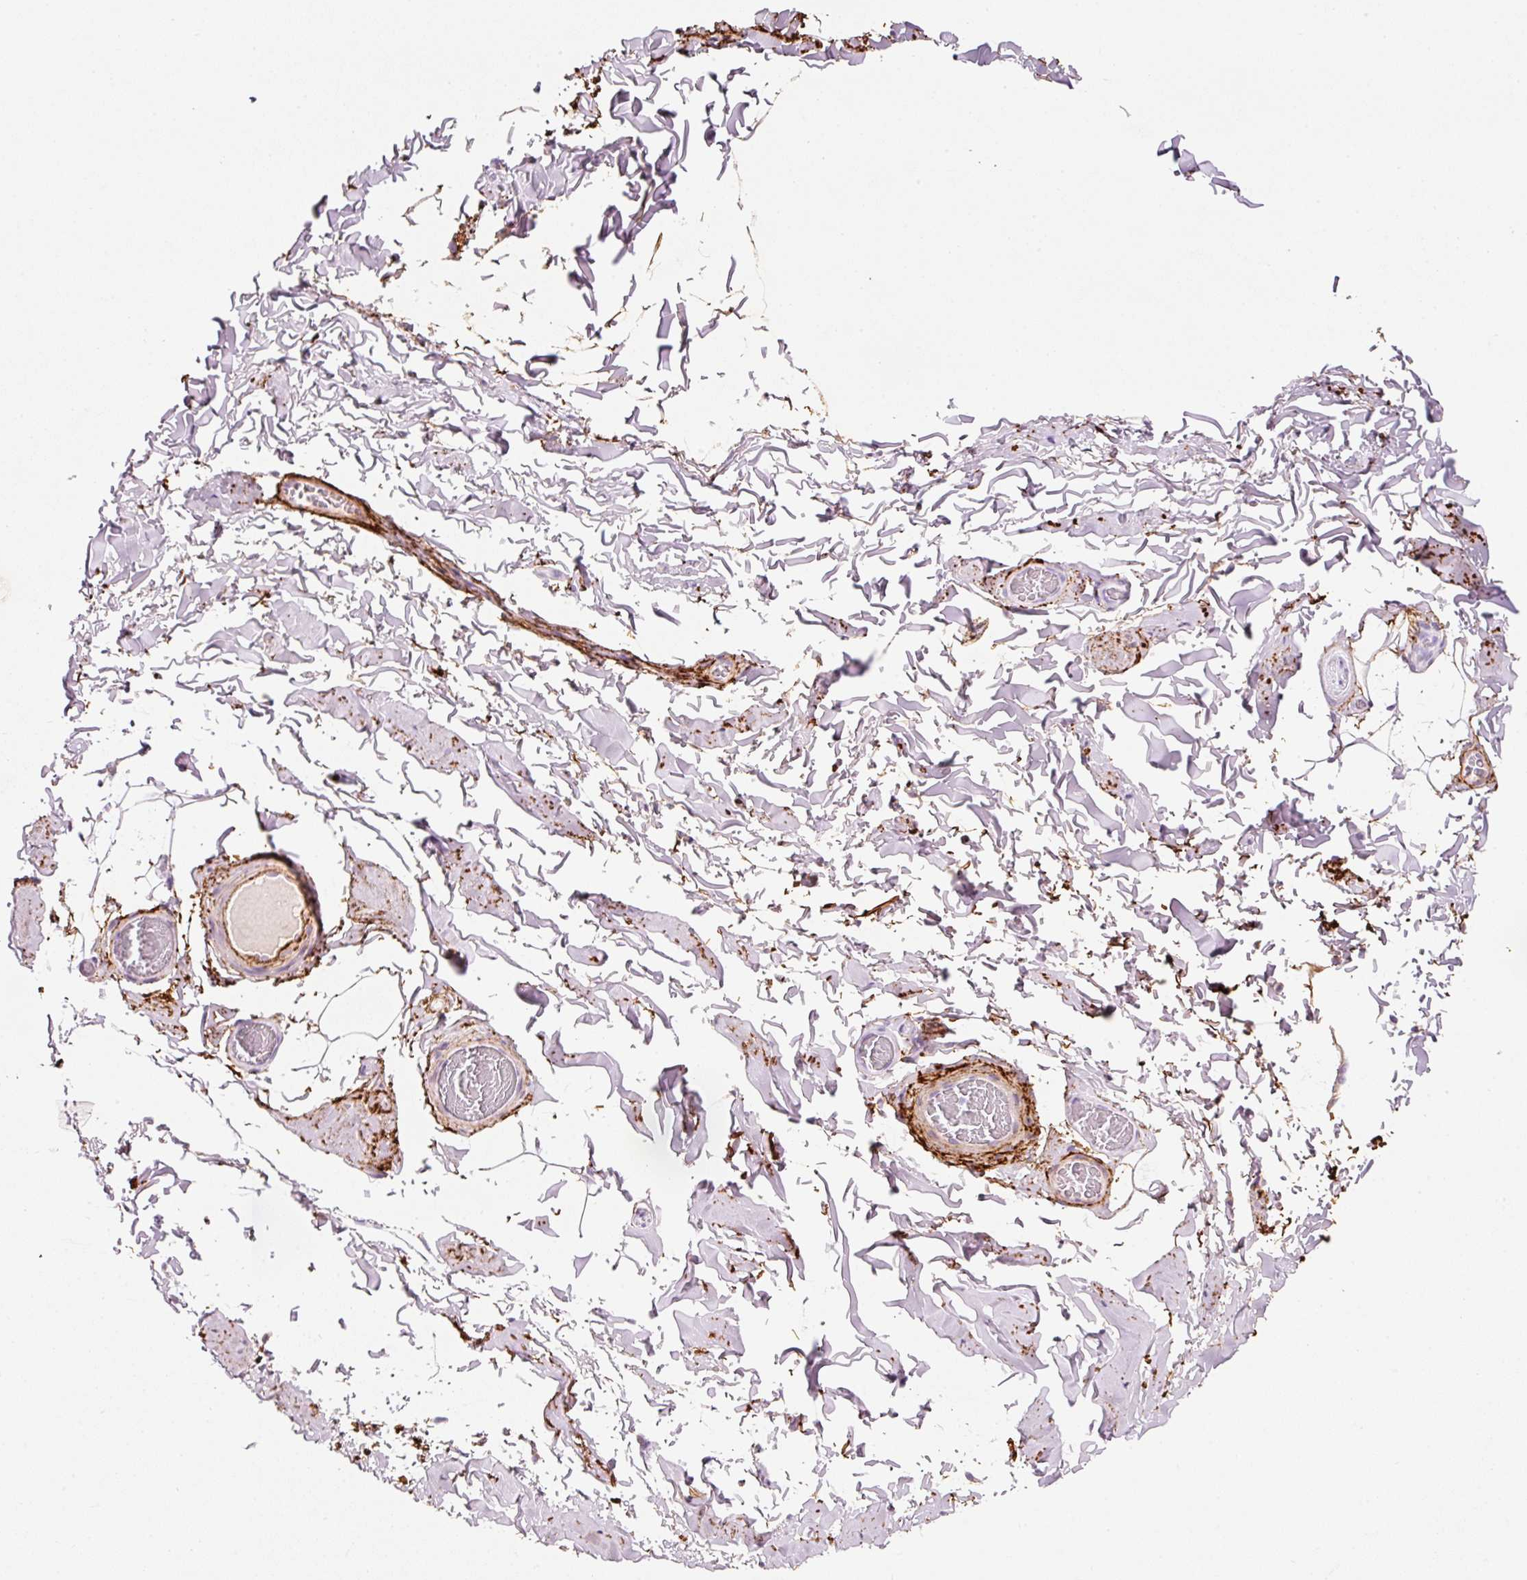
{"staining": {"intensity": "weak", "quantity": "<25%", "location": "cytoplasmic/membranous"}, "tissue": "adipose tissue", "cell_type": "Adipocytes", "image_type": "normal", "snomed": [{"axis": "morphology", "description": "Normal tissue, NOS"}, {"axis": "topography", "description": "Soft tissue"}, {"axis": "topography", "description": "Adipose tissue"}, {"axis": "topography", "description": "Vascular tissue"}, {"axis": "topography", "description": "Peripheral nerve tissue"}], "caption": "IHC histopathology image of normal adipose tissue: human adipose tissue stained with DAB (3,3'-diaminobenzidine) demonstrates no significant protein positivity in adipocytes.", "gene": "MFAP4", "patient": {"sex": "male", "age": 46}}